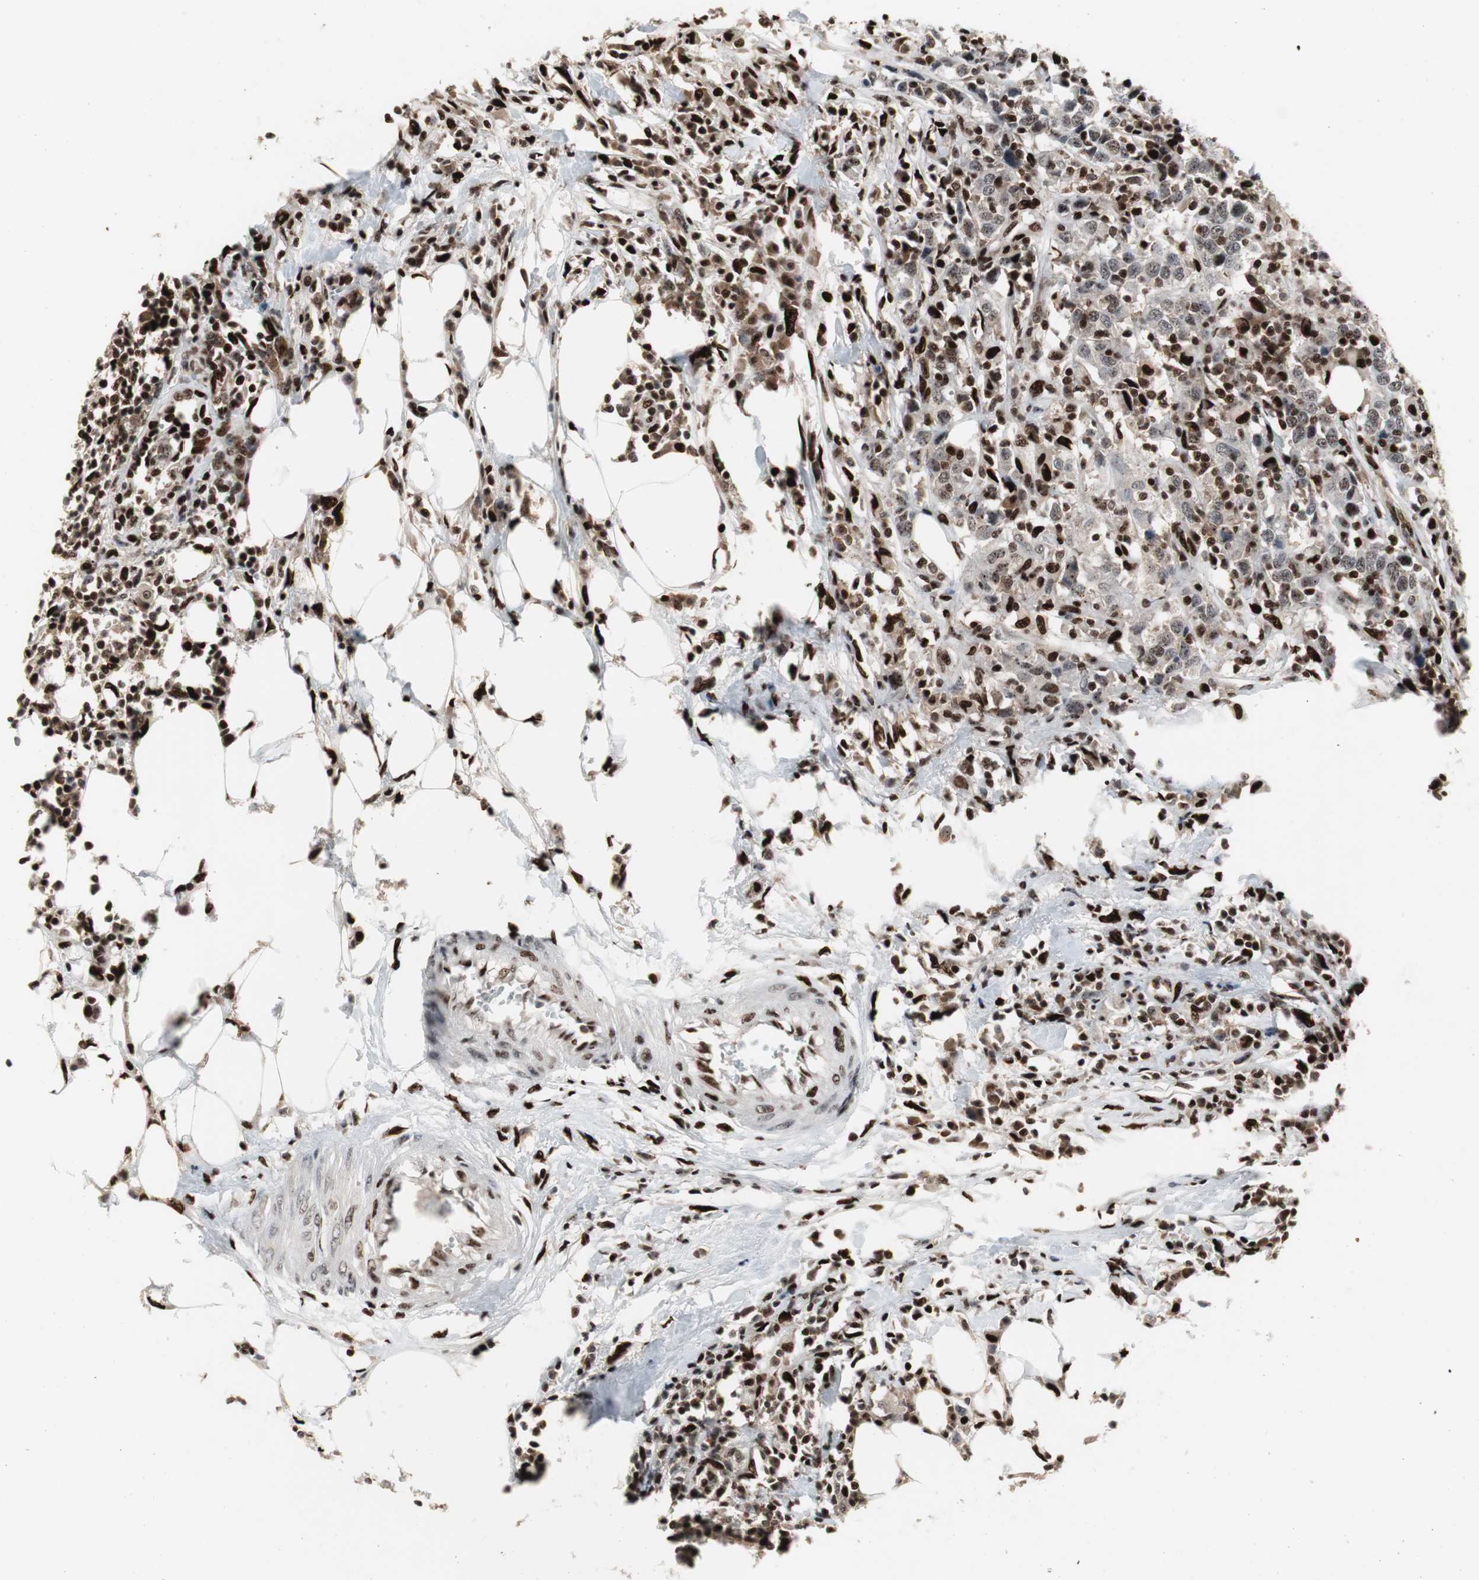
{"staining": {"intensity": "strong", "quantity": "25%-75%", "location": "nuclear"}, "tissue": "urothelial cancer", "cell_type": "Tumor cells", "image_type": "cancer", "snomed": [{"axis": "morphology", "description": "Urothelial carcinoma, High grade"}, {"axis": "topography", "description": "Urinary bladder"}], "caption": "Immunohistochemistry staining of high-grade urothelial carcinoma, which exhibits high levels of strong nuclear positivity in about 25%-75% of tumor cells indicating strong nuclear protein expression. The staining was performed using DAB (3,3'-diaminobenzidine) (brown) for protein detection and nuclei were counterstained in hematoxylin (blue).", "gene": "GRK2", "patient": {"sex": "male", "age": 61}}